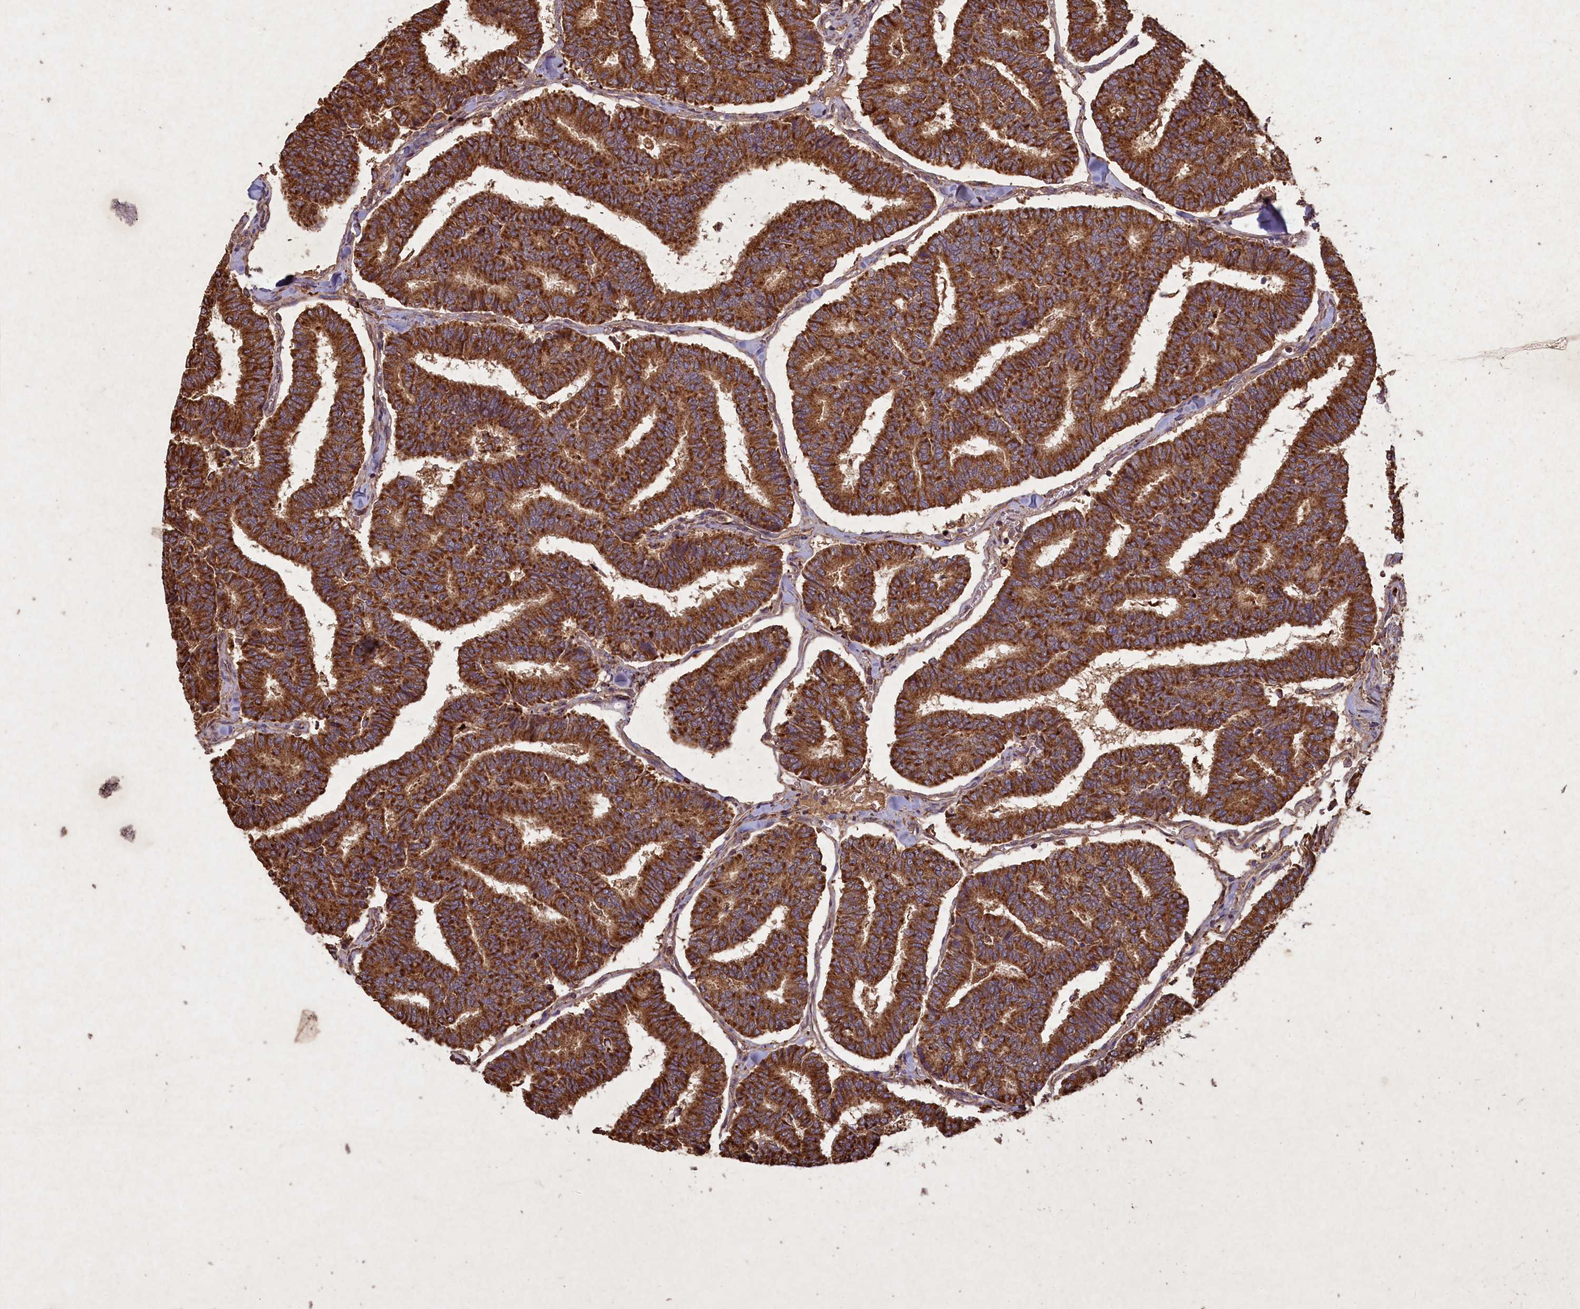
{"staining": {"intensity": "strong", "quantity": ">75%", "location": "cytoplasmic/membranous"}, "tissue": "thyroid cancer", "cell_type": "Tumor cells", "image_type": "cancer", "snomed": [{"axis": "morphology", "description": "Papillary adenocarcinoma, NOS"}, {"axis": "topography", "description": "Thyroid gland"}], "caption": "Human thyroid papillary adenocarcinoma stained with a brown dye demonstrates strong cytoplasmic/membranous positive positivity in about >75% of tumor cells.", "gene": "CIAO2B", "patient": {"sex": "female", "age": 35}}